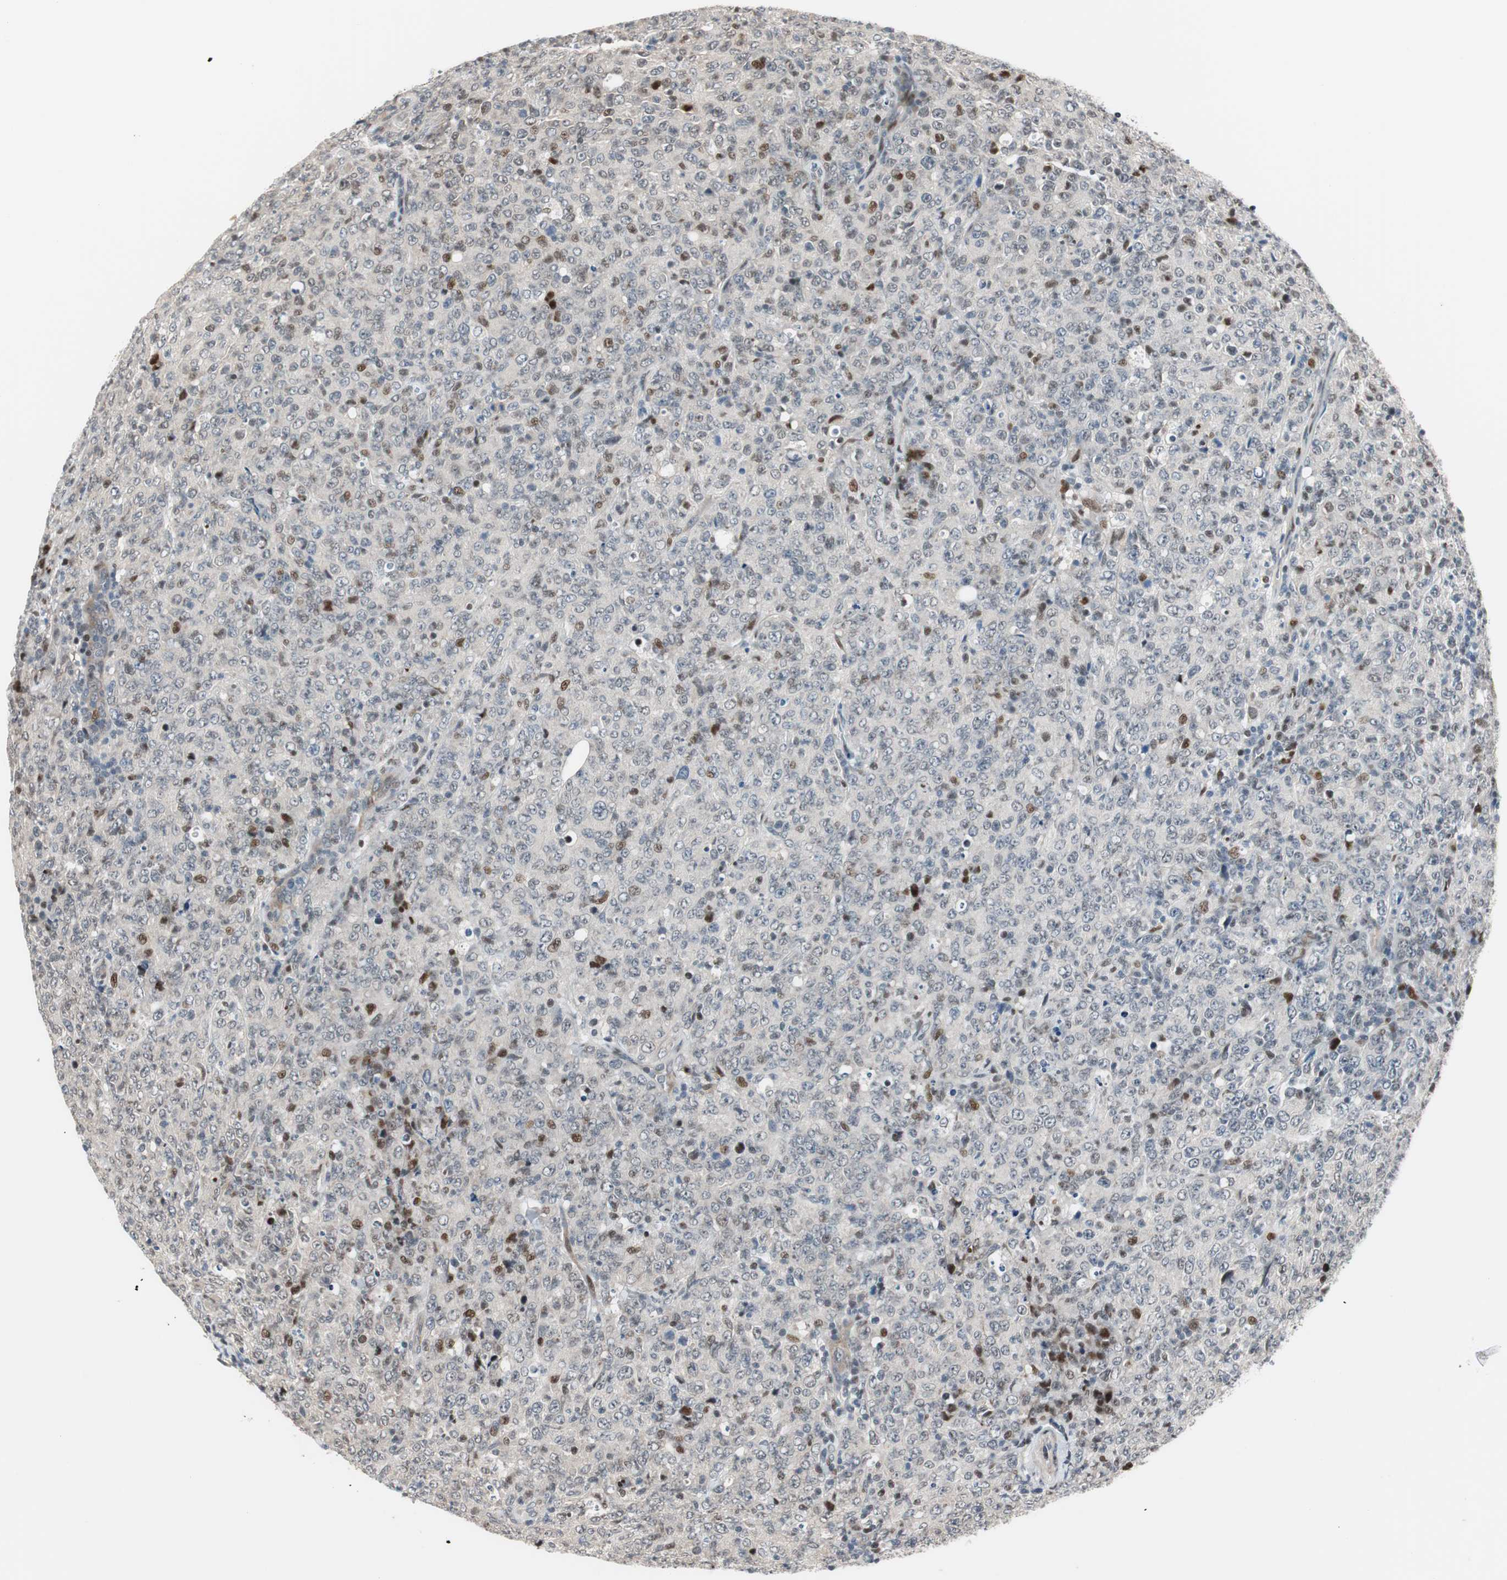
{"staining": {"intensity": "negative", "quantity": "none", "location": "none"}, "tissue": "lymphoma", "cell_type": "Tumor cells", "image_type": "cancer", "snomed": [{"axis": "morphology", "description": "Malignant lymphoma, non-Hodgkin's type, High grade"}, {"axis": "topography", "description": "Tonsil"}], "caption": "DAB immunohistochemical staining of human malignant lymphoma, non-Hodgkin's type (high-grade) exhibits no significant expression in tumor cells.", "gene": "RAD1", "patient": {"sex": "female", "age": 36}}